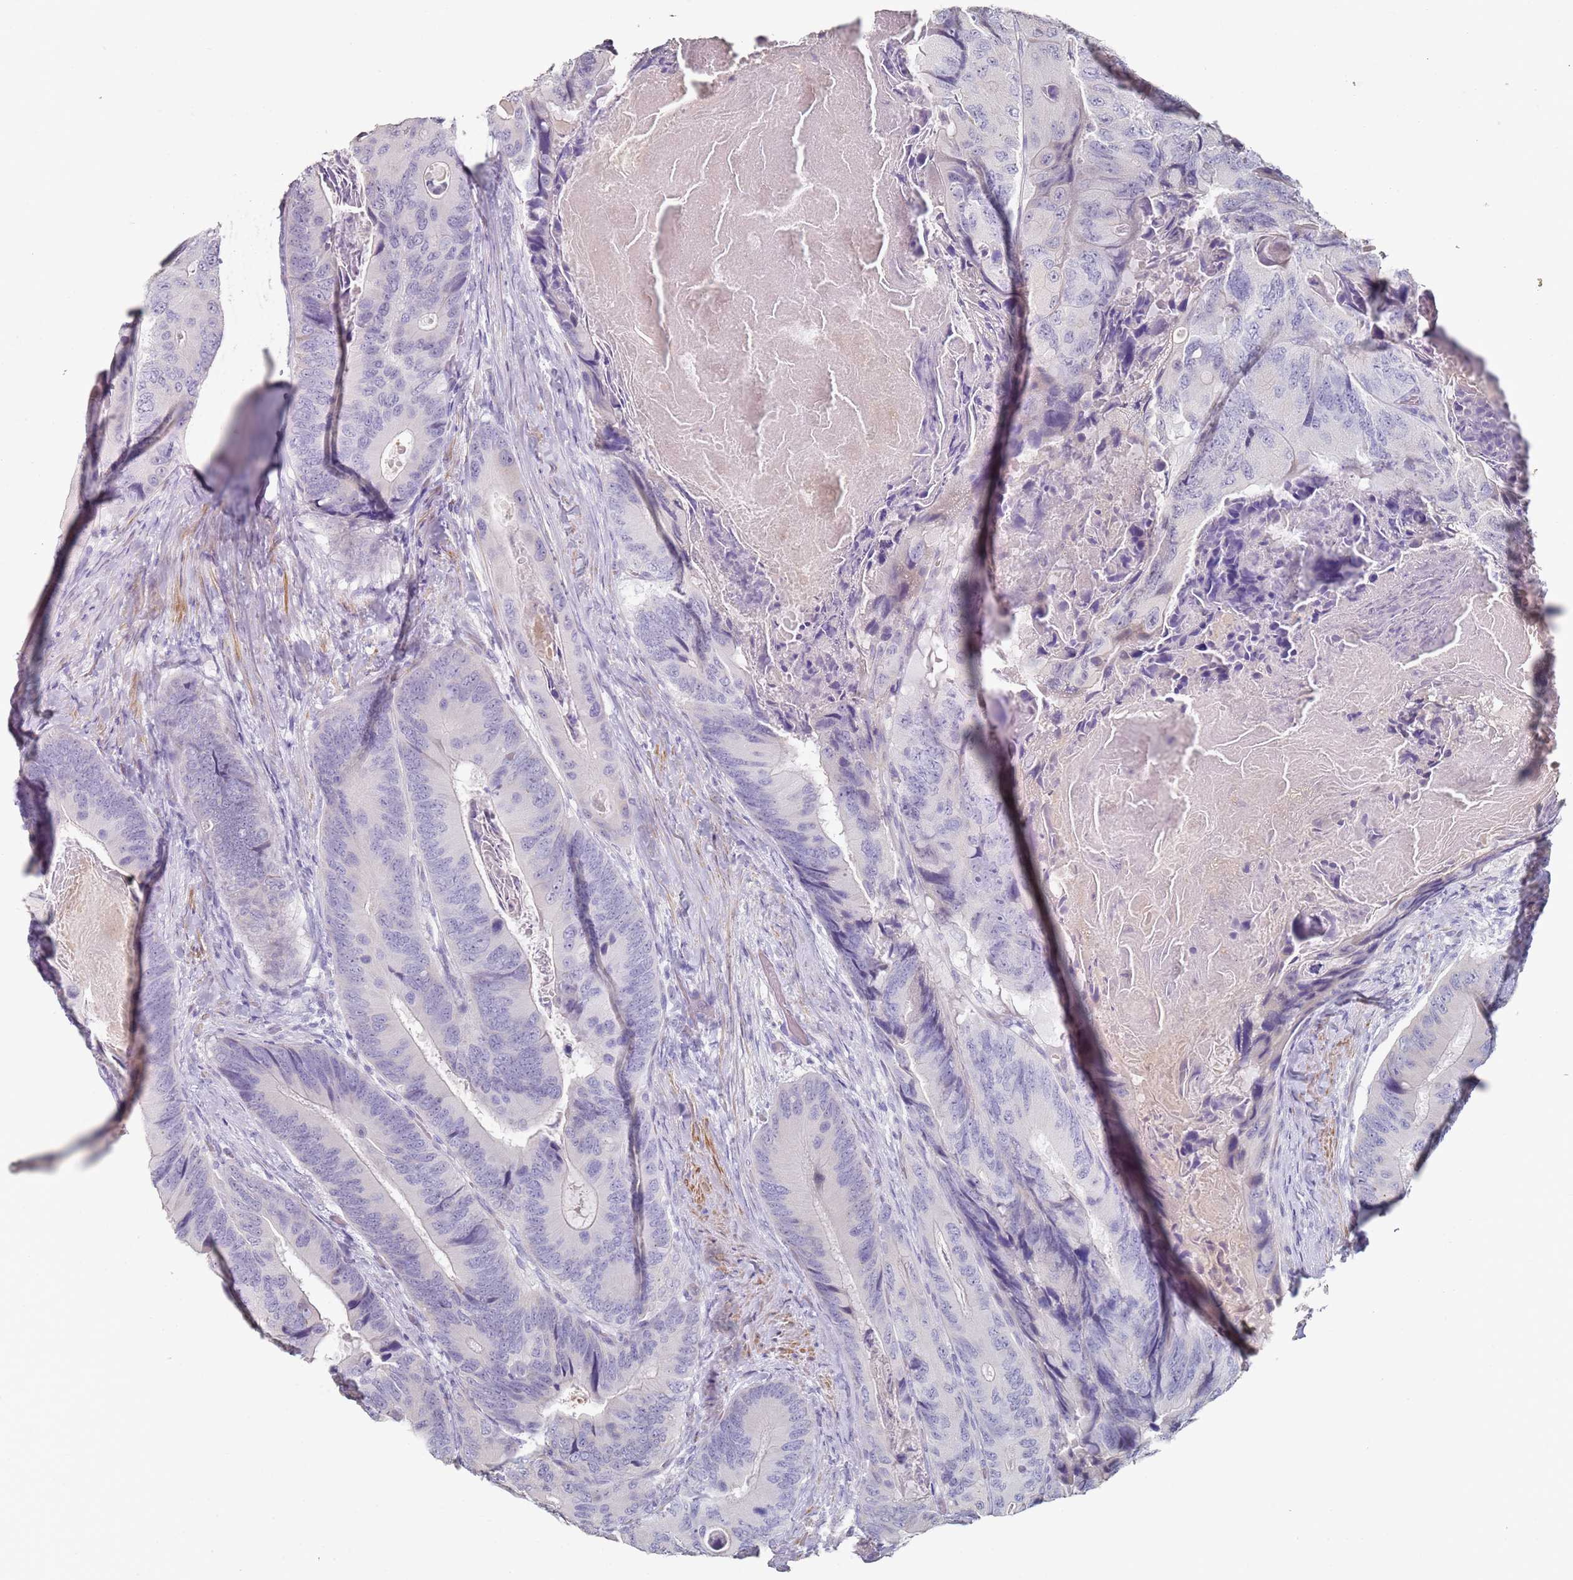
{"staining": {"intensity": "negative", "quantity": "none", "location": "none"}, "tissue": "colorectal cancer", "cell_type": "Tumor cells", "image_type": "cancer", "snomed": [{"axis": "morphology", "description": "Adenocarcinoma, NOS"}, {"axis": "topography", "description": "Colon"}], "caption": "An immunohistochemistry (IHC) histopathology image of adenocarcinoma (colorectal) is shown. There is no staining in tumor cells of adenocarcinoma (colorectal).", "gene": "DNAH11", "patient": {"sex": "male", "age": 84}}